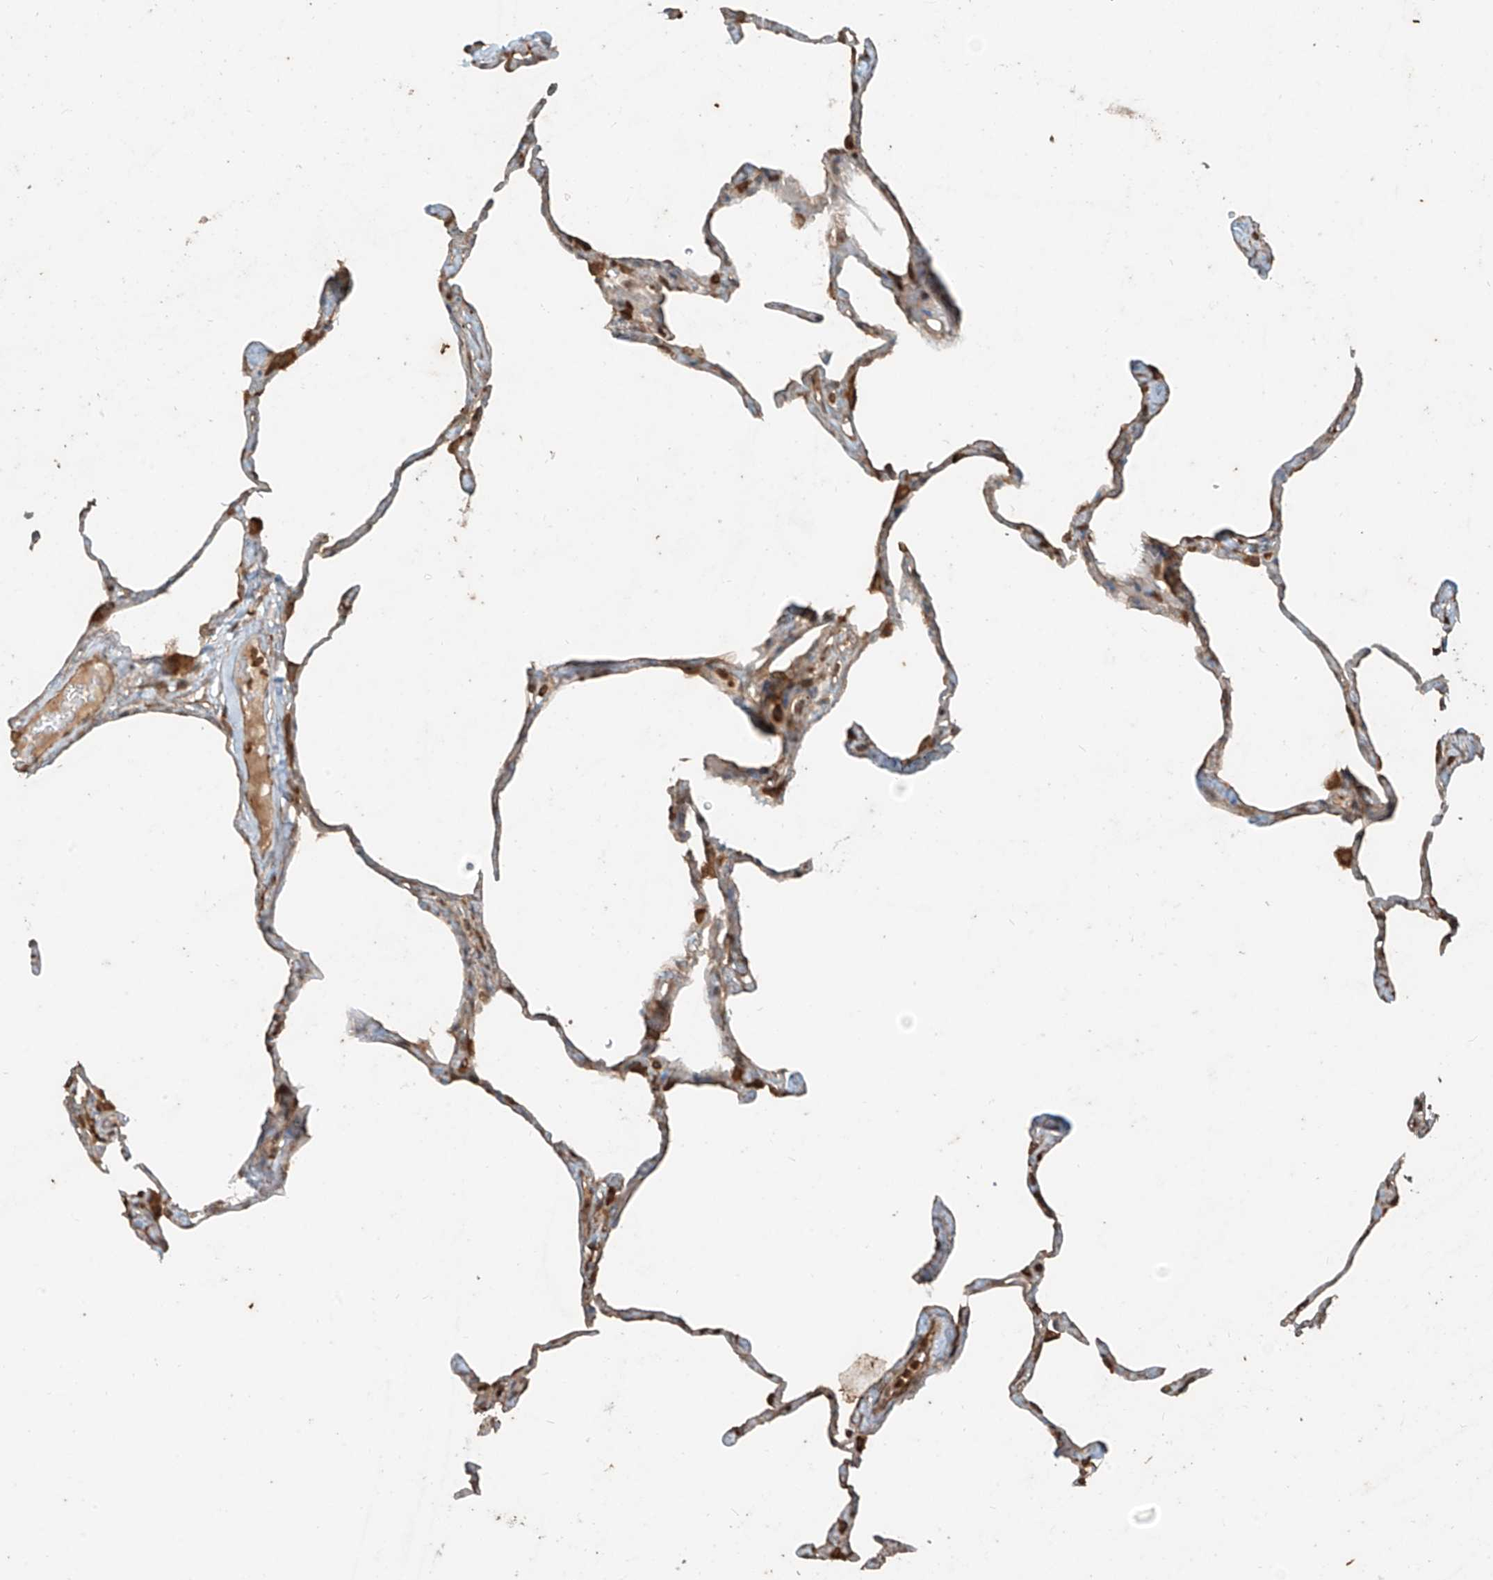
{"staining": {"intensity": "weak", "quantity": "25%-75%", "location": "cytoplasmic/membranous"}, "tissue": "lung", "cell_type": "Alveolar cells", "image_type": "normal", "snomed": [{"axis": "morphology", "description": "Normal tissue, NOS"}, {"axis": "topography", "description": "Lung"}], "caption": "Protein staining shows weak cytoplasmic/membranous expression in about 25%-75% of alveolar cells in unremarkable lung.", "gene": "ANKZF1", "patient": {"sex": "male", "age": 65}}